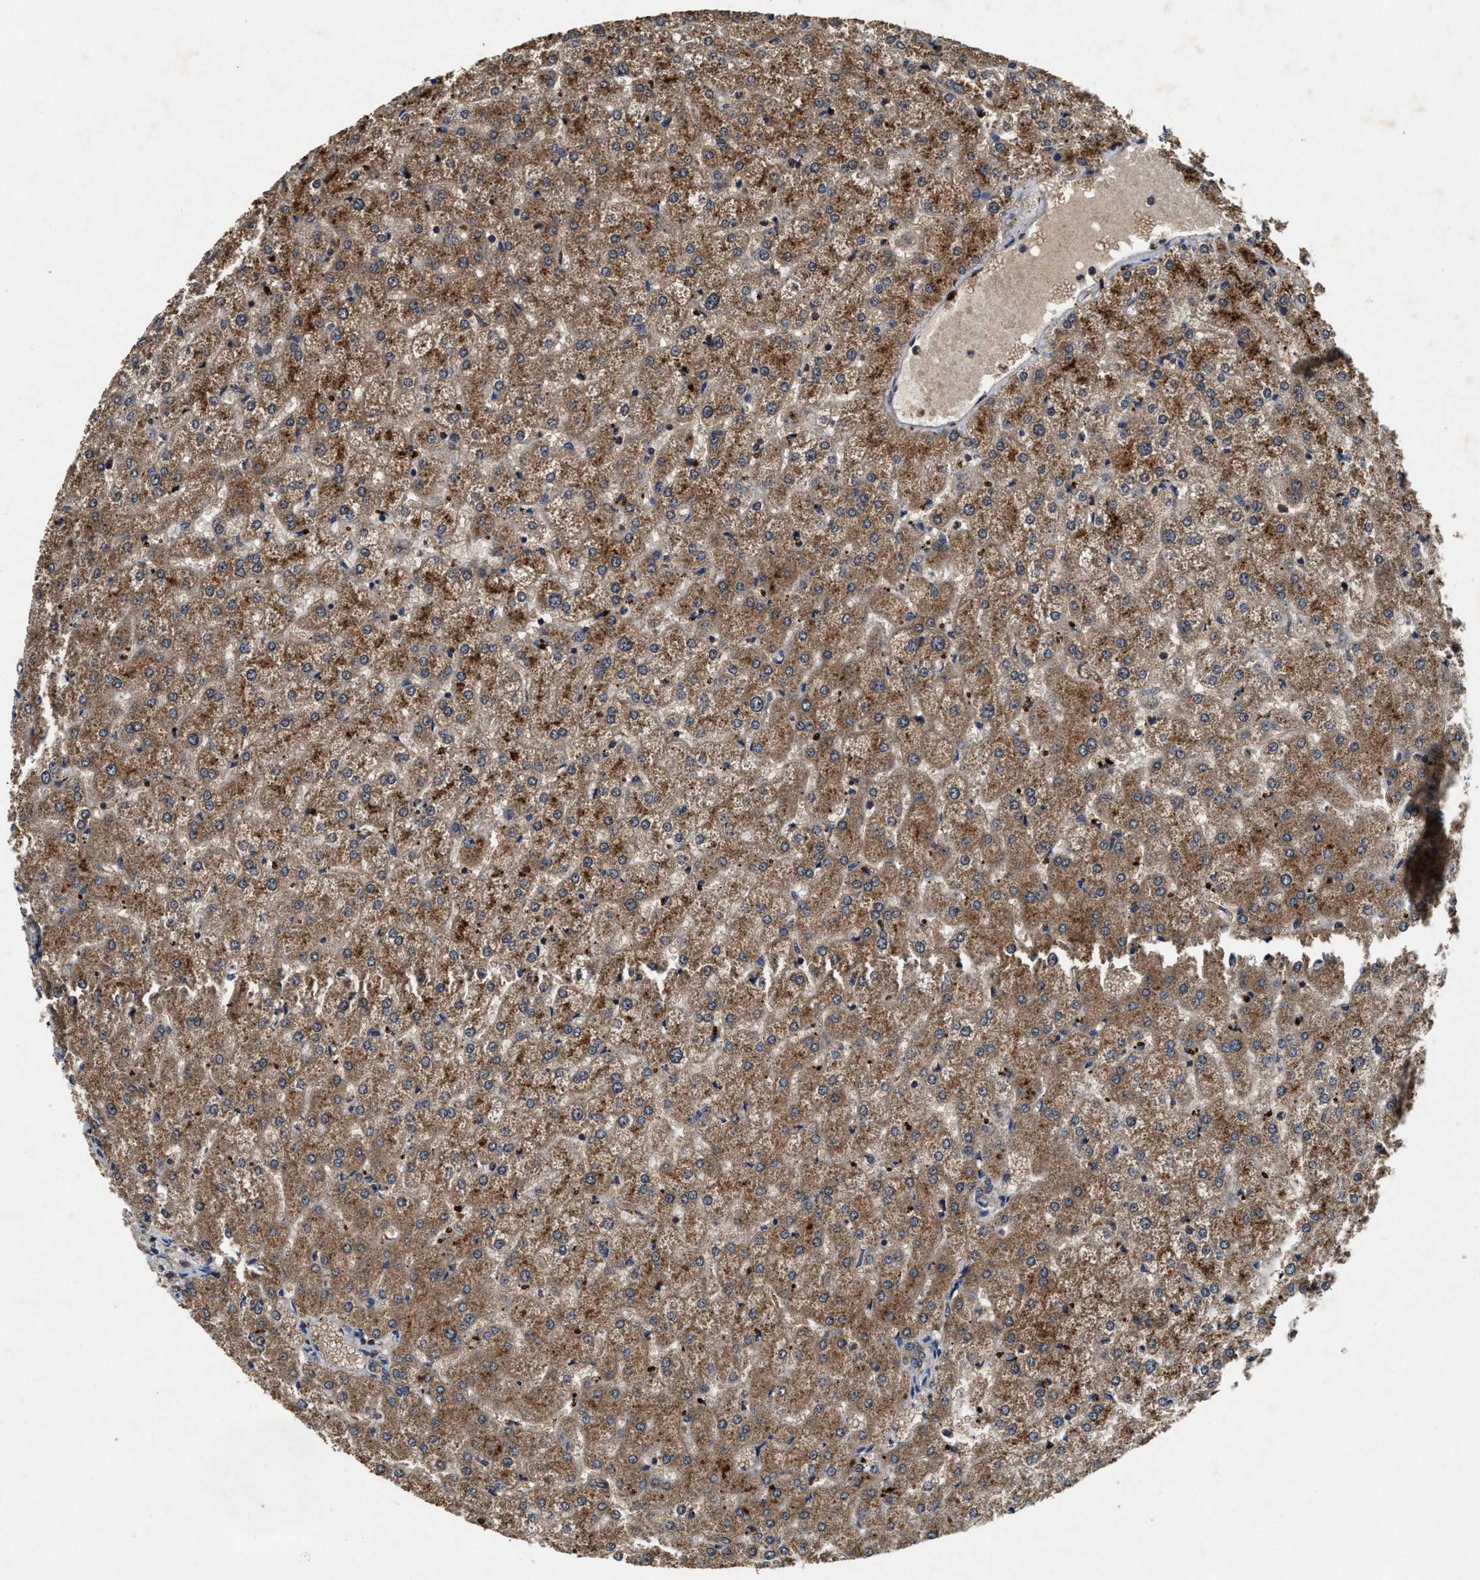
{"staining": {"intensity": "weak", "quantity": ">75%", "location": "cytoplasmic/membranous"}, "tissue": "liver", "cell_type": "Cholangiocytes", "image_type": "normal", "snomed": [{"axis": "morphology", "description": "Normal tissue, NOS"}, {"axis": "topography", "description": "Liver"}], "caption": "Weak cytoplasmic/membranous positivity is appreciated in approximately >75% of cholangiocytes in normal liver.", "gene": "PDAP1", "patient": {"sex": "female", "age": 32}}